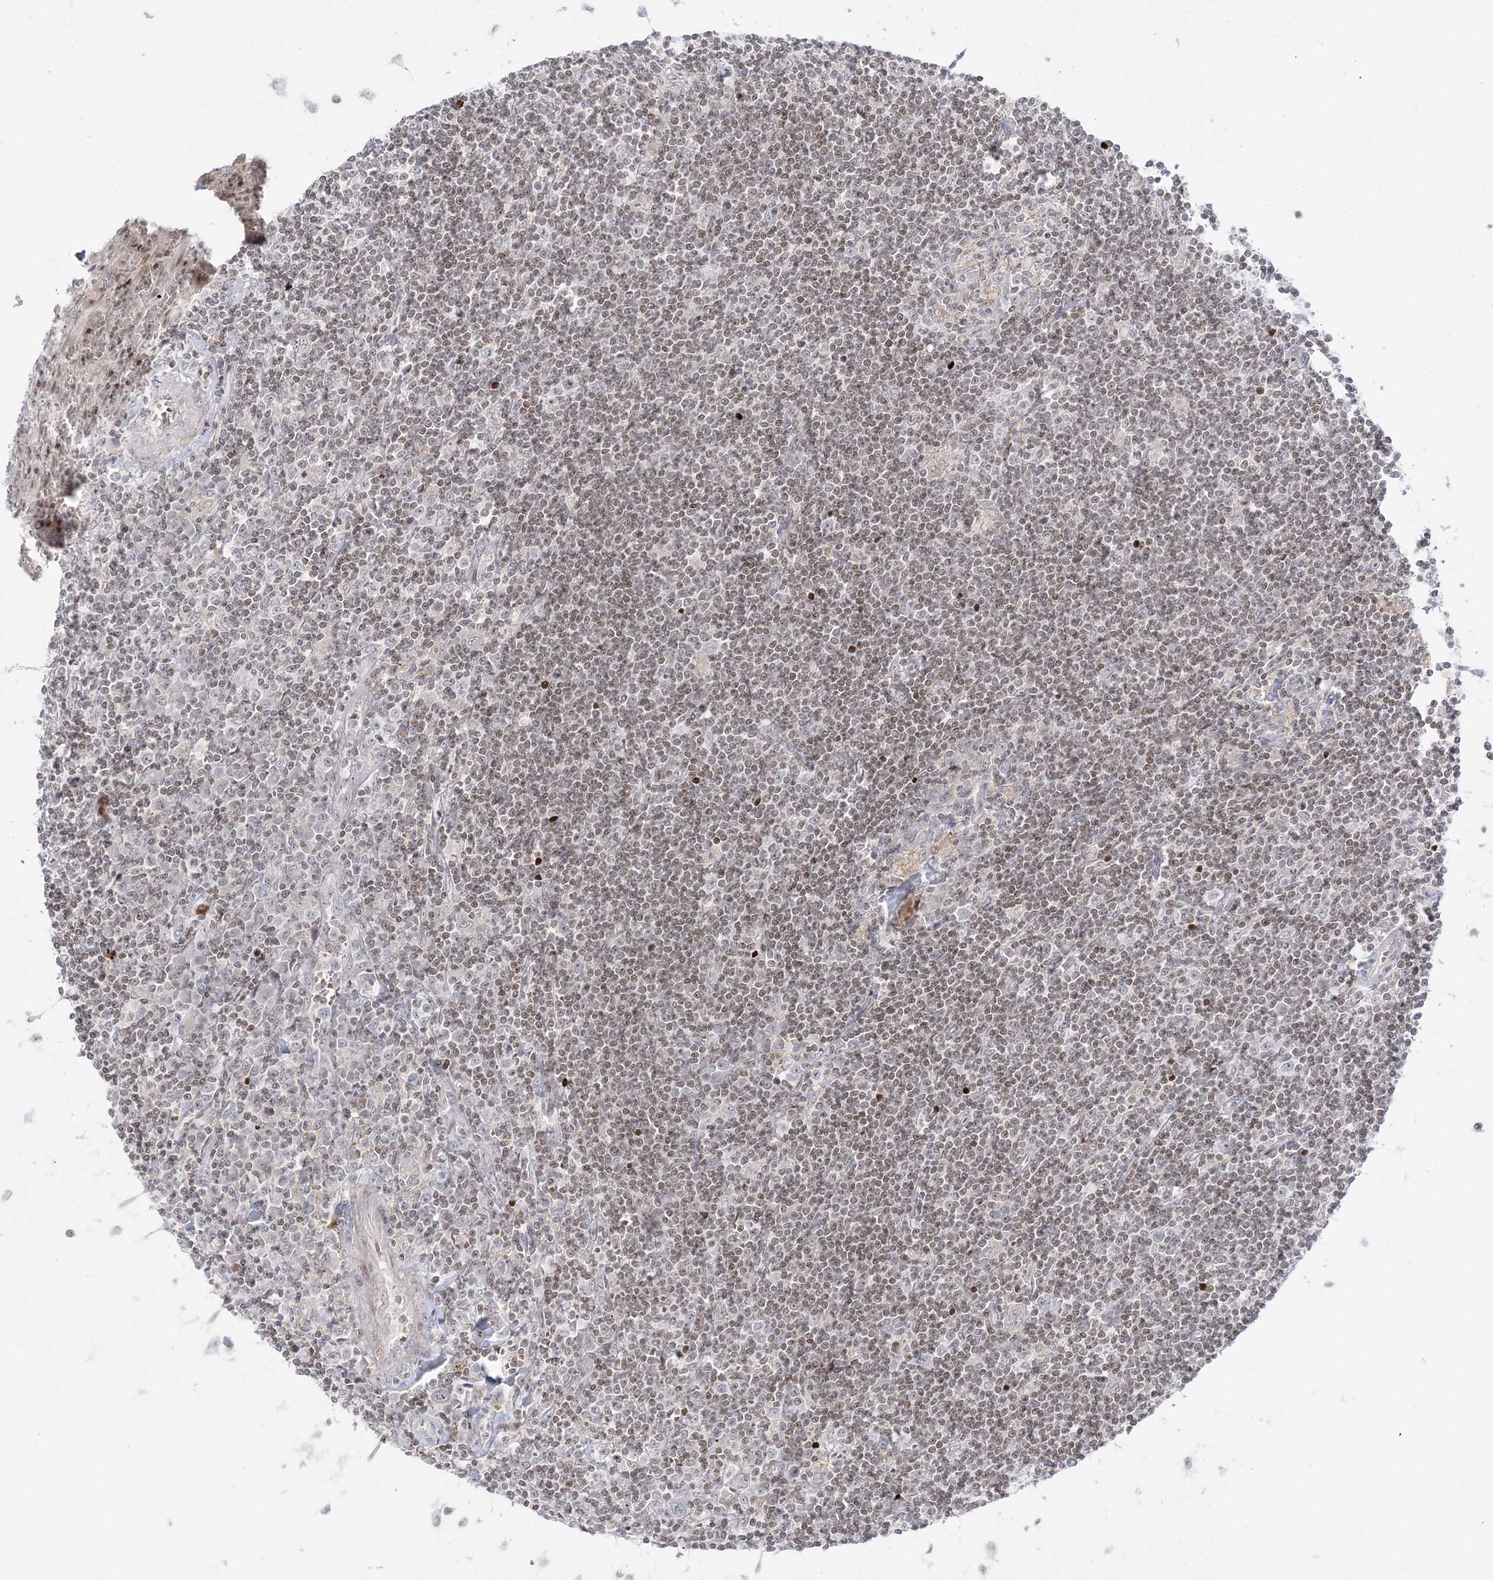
{"staining": {"intensity": "weak", "quantity": ">75%", "location": "nuclear"}, "tissue": "lymphoma", "cell_type": "Tumor cells", "image_type": "cancer", "snomed": [{"axis": "morphology", "description": "Malignant lymphoma, non-Hodgkin's type, Low grade"}, {"axis": "topography", "description": "Spleen"}], "caption": "This histopathology image reveals malignant lymphoma, non-Hodgkin's type (low-grade) stained with IHC to label a protein in brown. The nuclear of tumor cells show weak positivity for the protein. Nuclei are counter-stained blue.", "gene": "SH3BP4", "patient": {"sex": "male", "age": 76}}